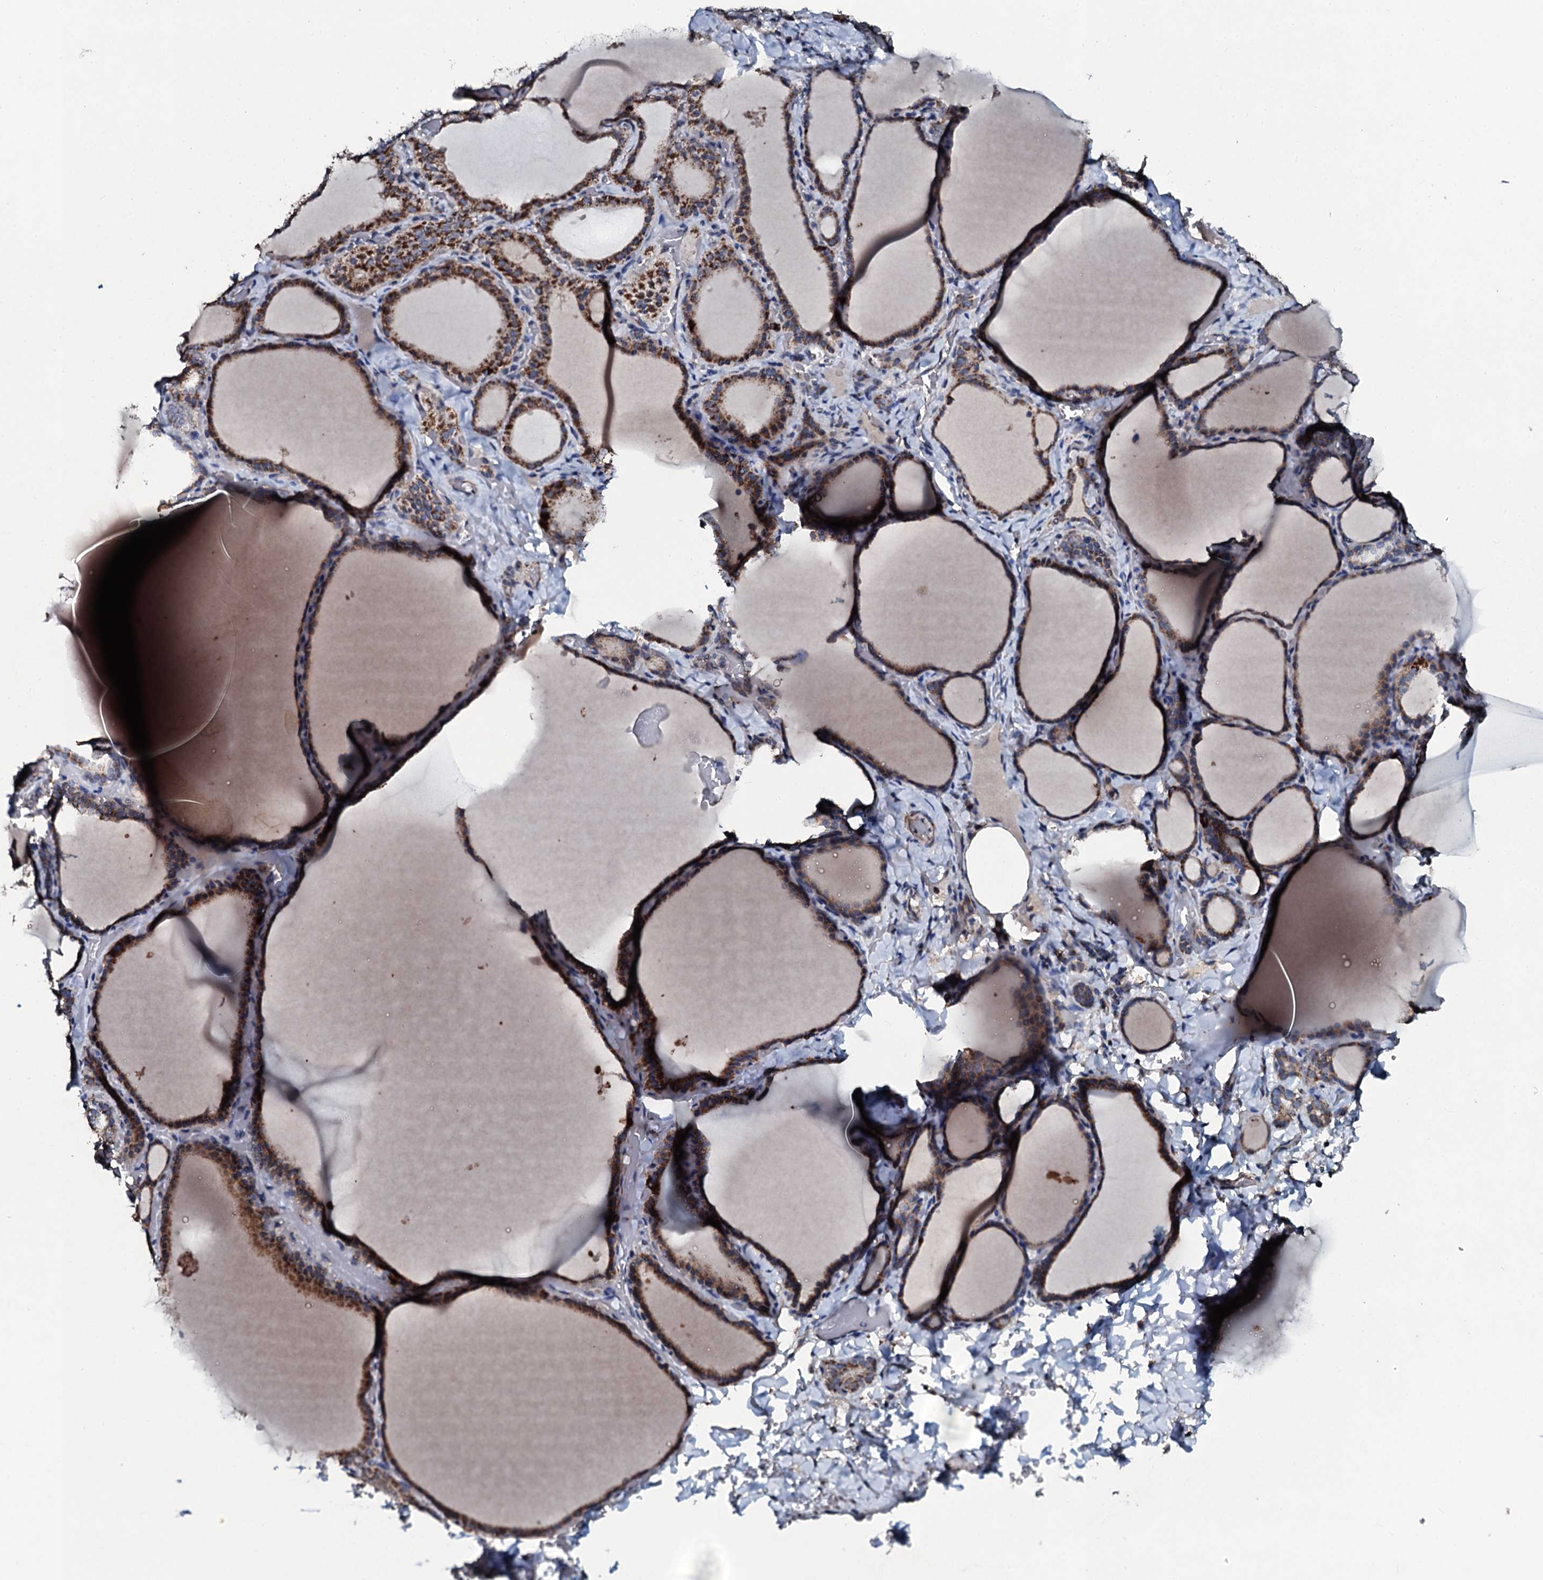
{"staining": {"intensity": "moderate", "quantity": ">75%", "location": "cytoplasmic/membranous"}, "tissue": "thyroid gland", "cell_type": "Glandular cells", "image_type": "normal", "snomed": [{"axis": "morphology", "description": "Normal tissue, NOS"}, {"axis": "topography", "description": "Thyroid gland"}], "caption": "Immunohistochemical staining of normal human thyroid gland reveals moderate cytoplasmic/membranous protein staining in approximately >75% of glandular cells.", "gene": "DYNC2I2", "patient": {"sex": "female", "age": 39}}